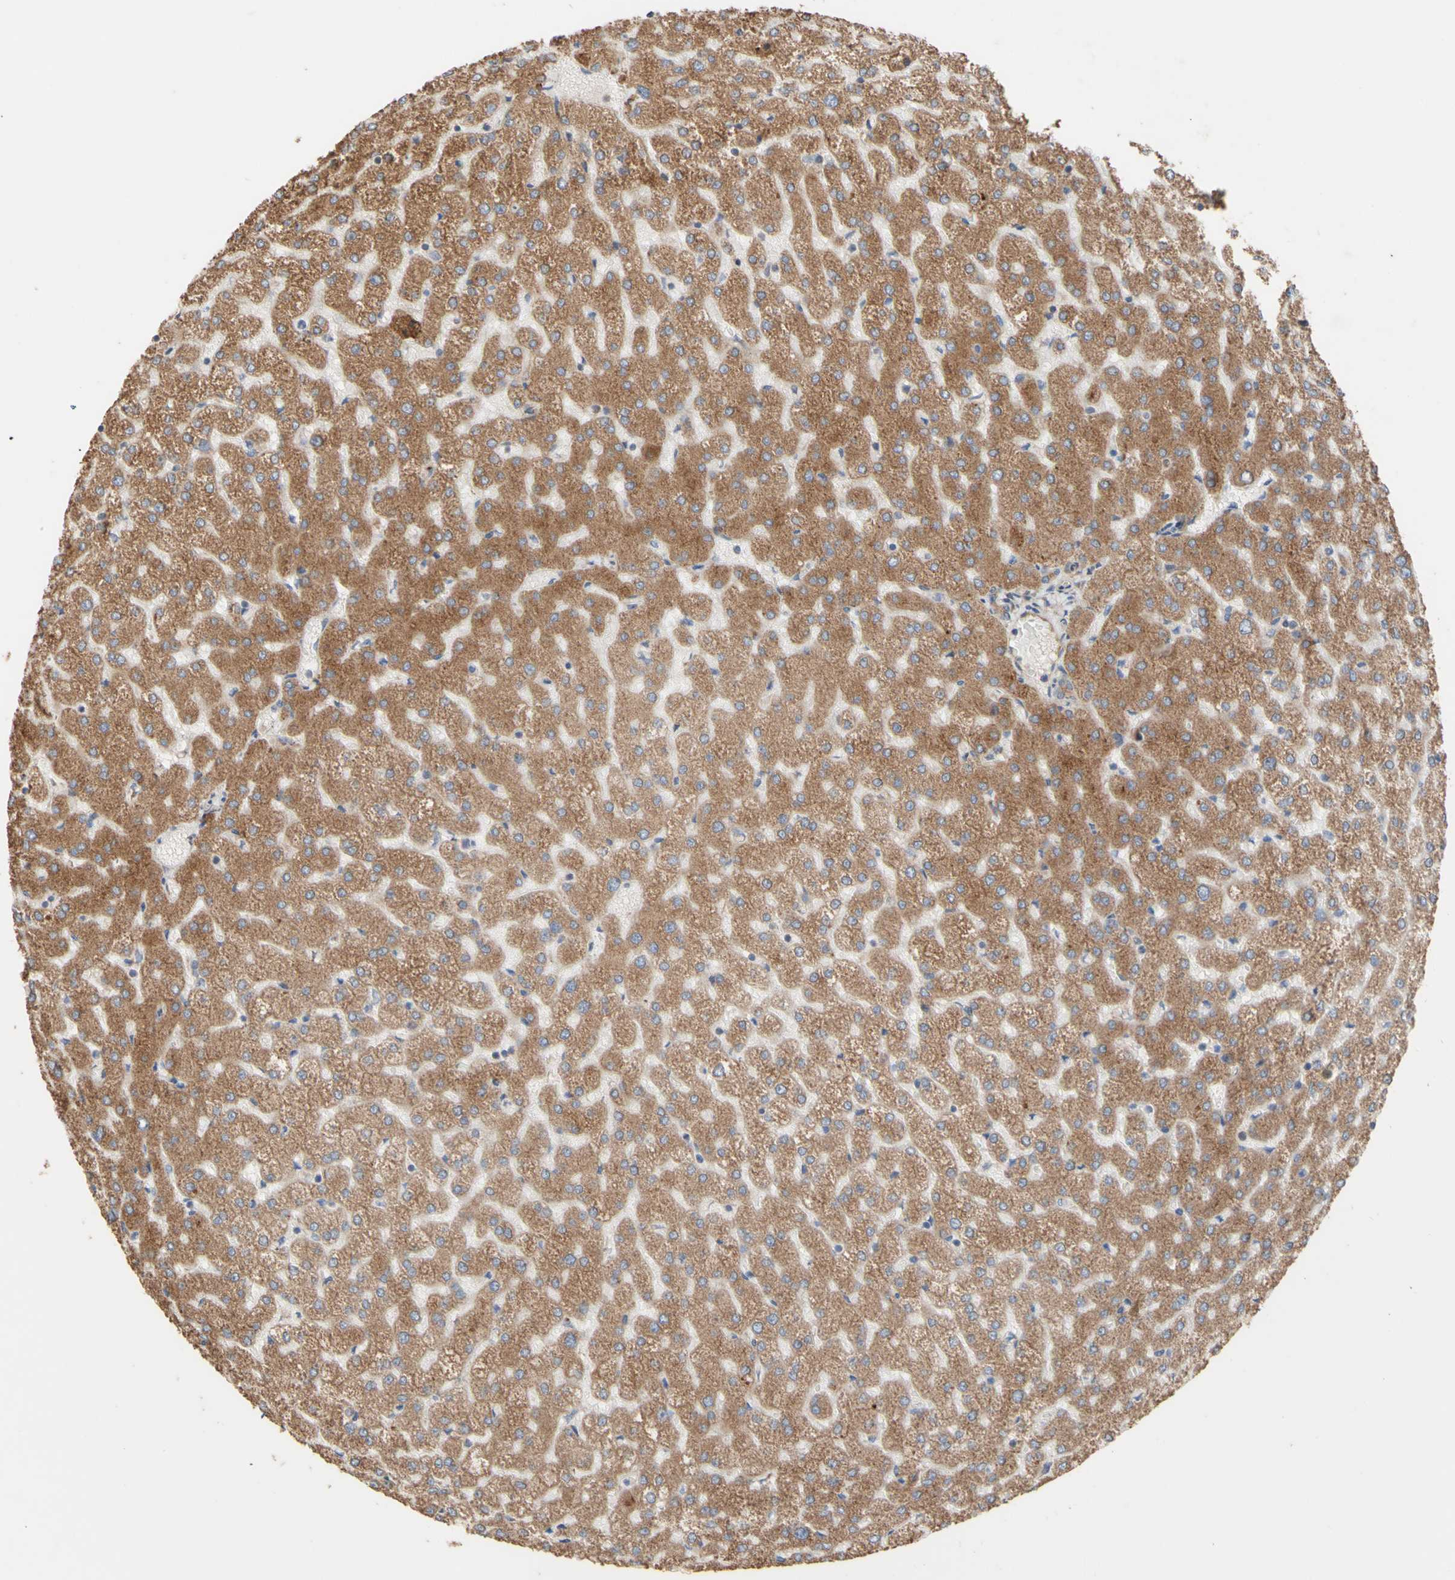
{"staining": {"intensity": "weak", "quantity": ">75%", "location": "cytoplasmic/membranous"}, "tissue": "liver", "cell_type": "Cholangiocytes", "image_type": "normal", "snomed": [{"axis": "morphology", "description": "Normal tissue, NOS"}, {"axis": "topography", "description": "Liver"}], "caption": "Protein staining of unremarkable liver shows weak cytoplasmic/membranous expression in approximately >75% of cholangiocytes.", "gene": "NECTIN3", "patient": {"sex": "female", "age": 32}}